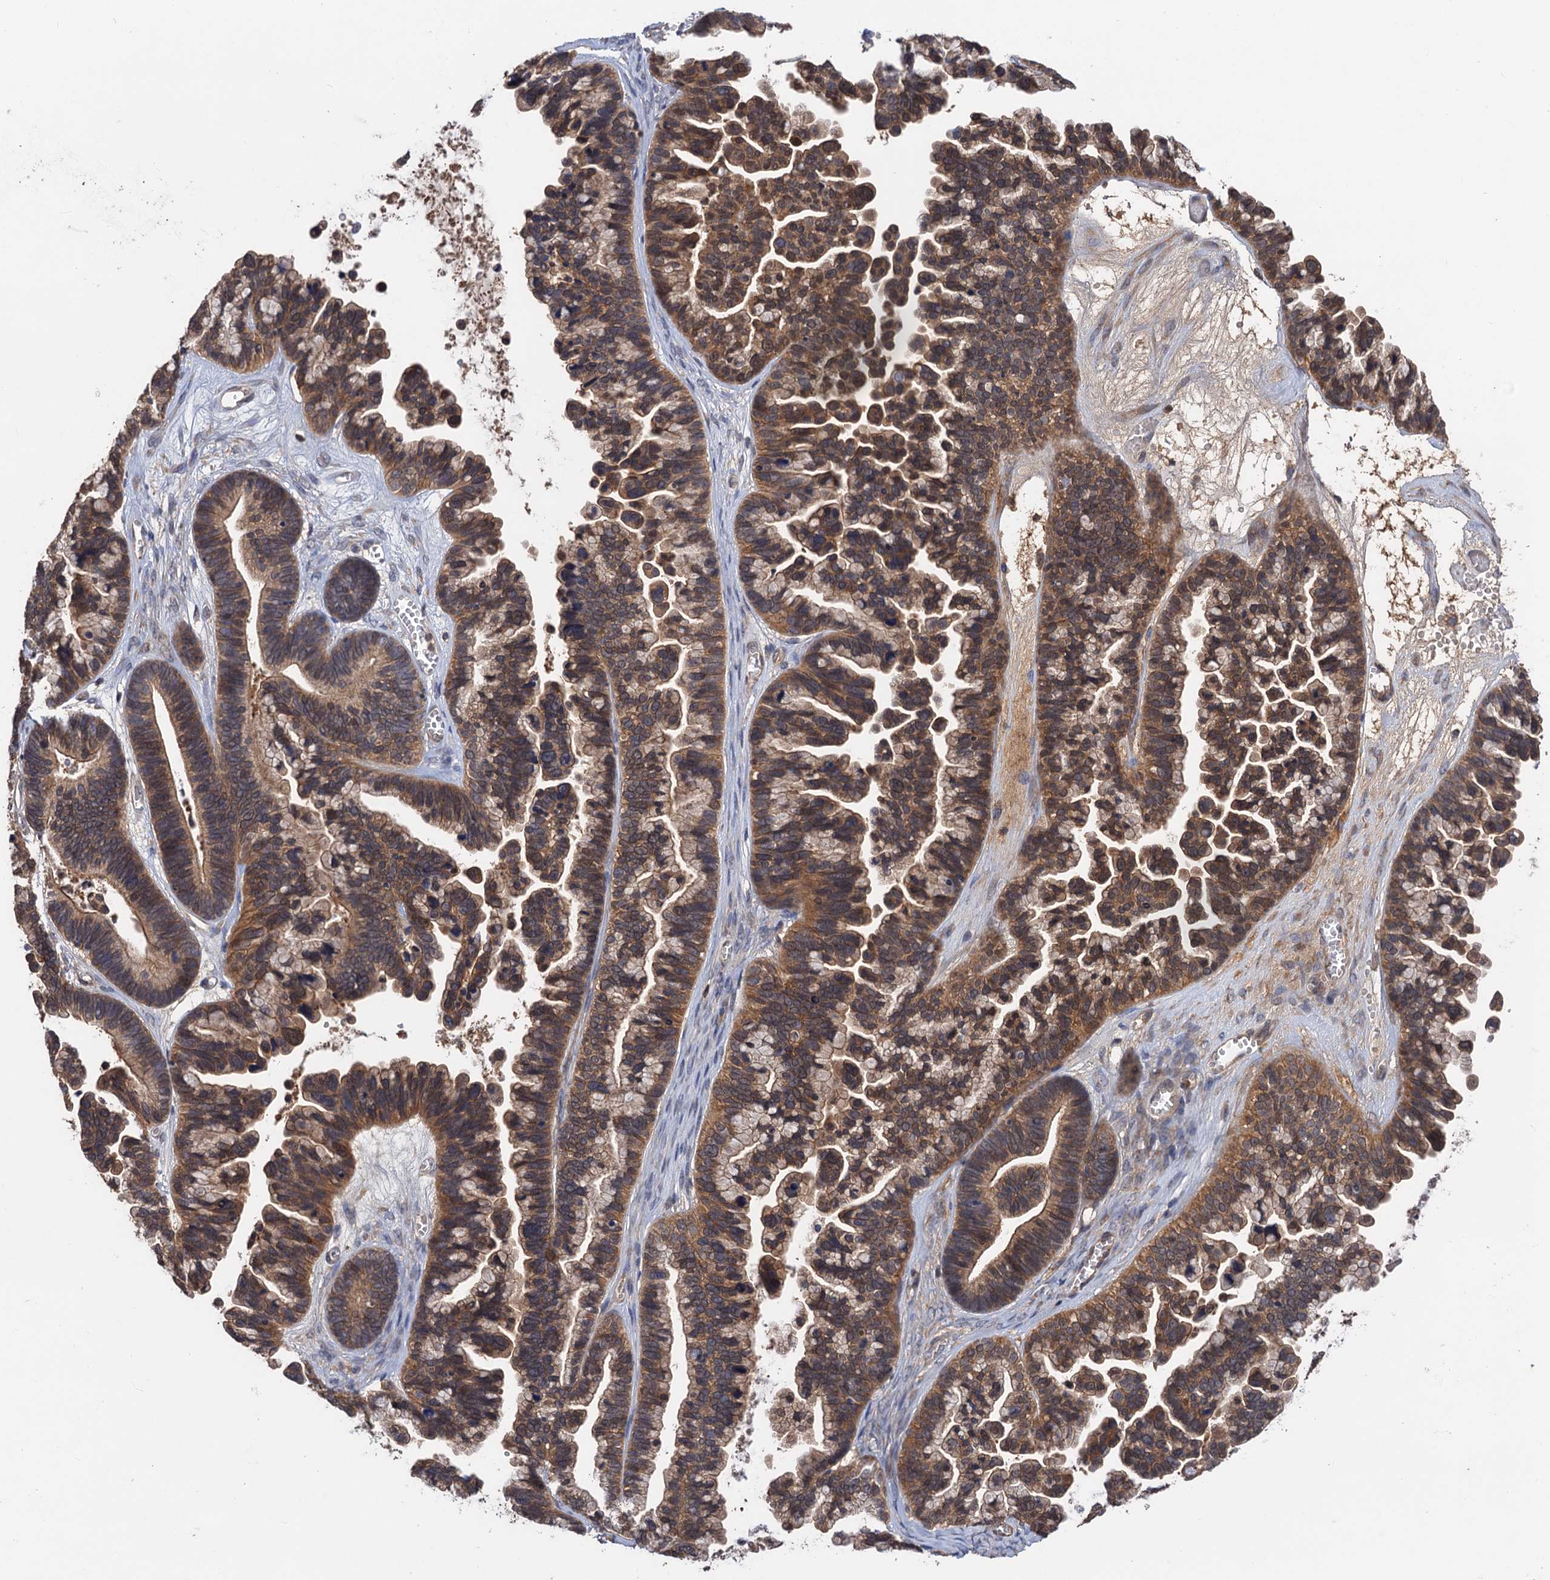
{"staining": {"intensity": "moderate", "quantity": ">75%", "location": "cytoplasmic/membranous"}, "tissue": "ovarian cancer", "cell_type": "Tumor cells", "image_type": "cancer", "snomed": [{"axis": "morphology", "description": "Cystadenocarcinoma, serous, NOS"}, {"axis": "topography", "description": "Ovary"}], "caption": "Ovarian cancer tissue demonstrates moderate cytoplasmic/membranous expression in approximately >75% of tumor cells", "gene": "DGKA", "patient": {"sex": "female", "age": 56}}